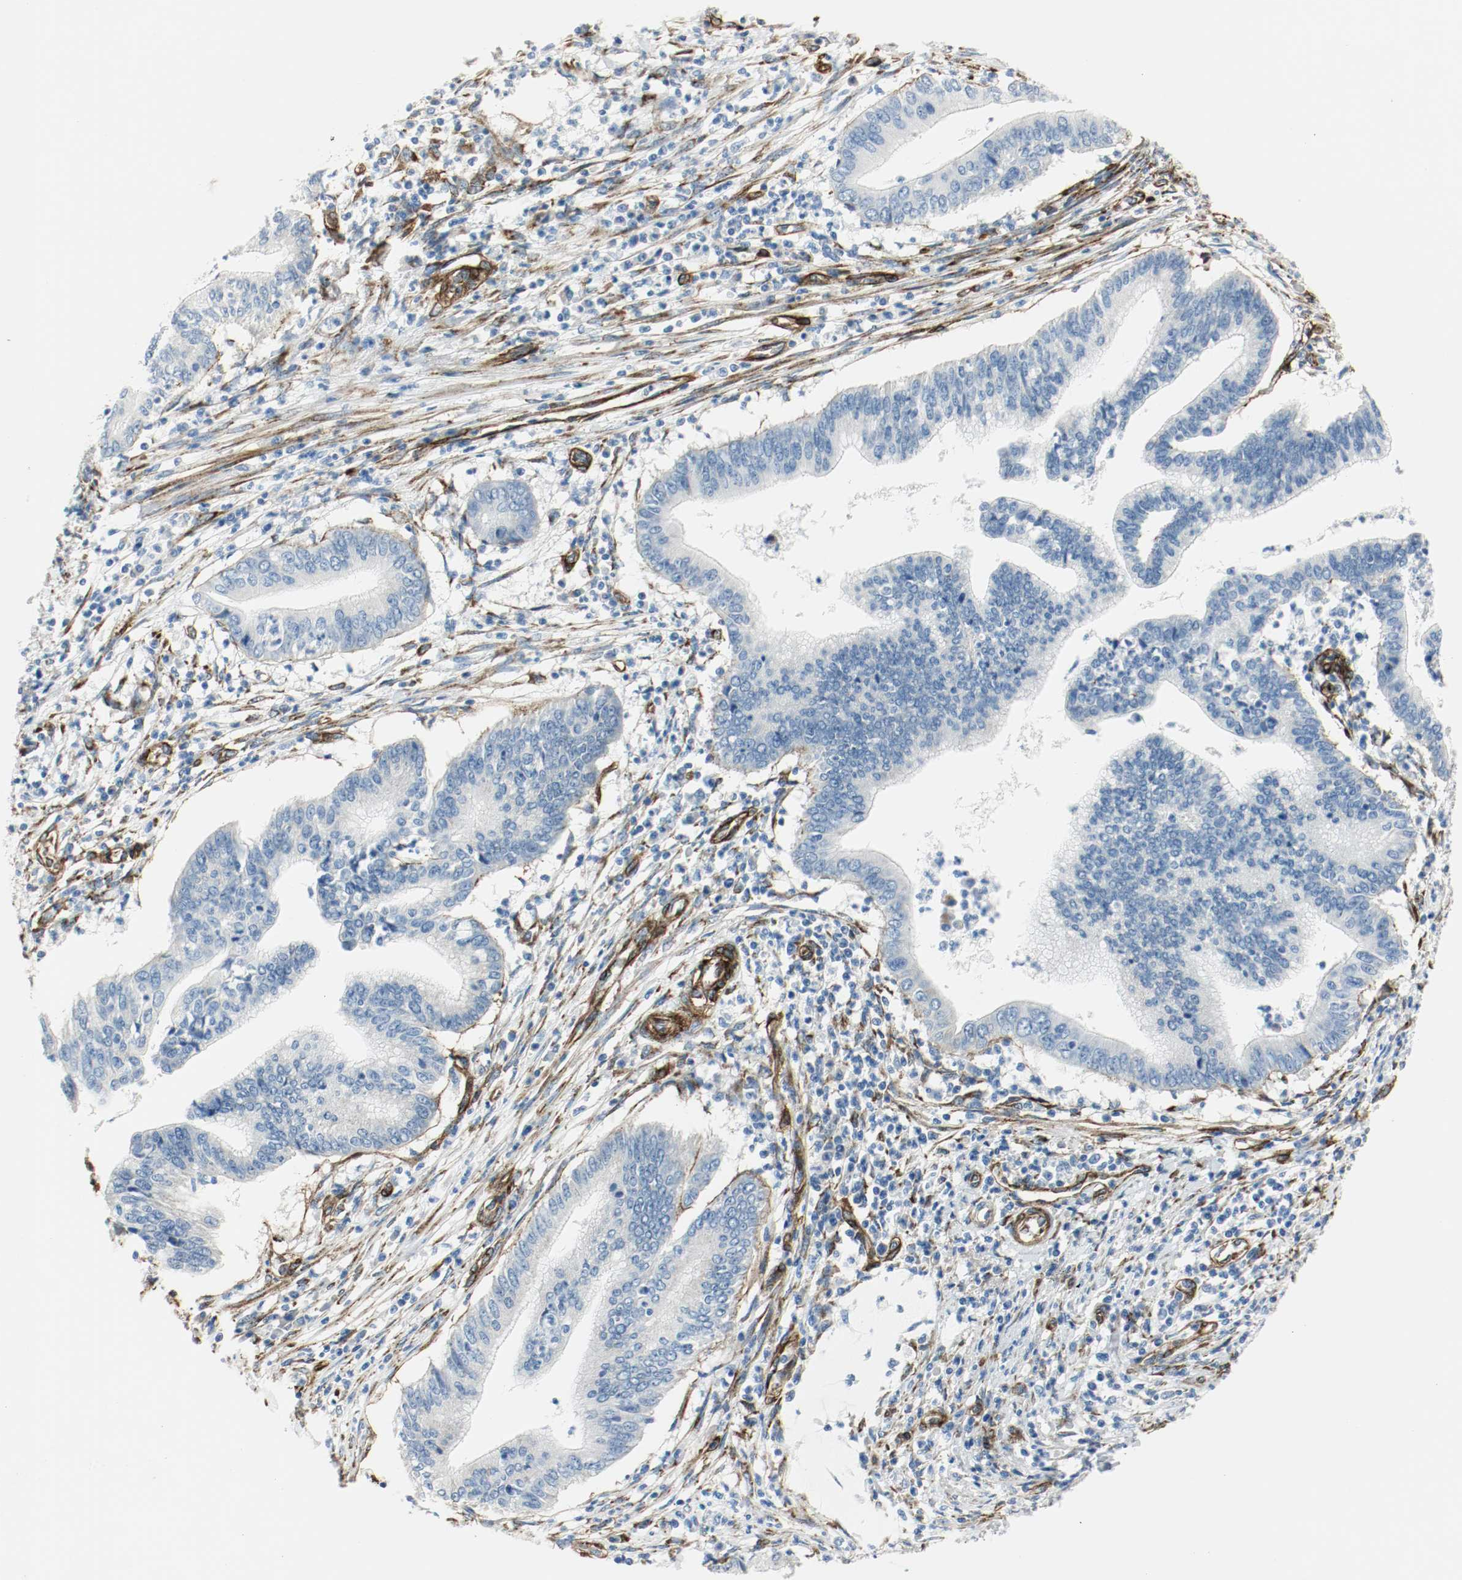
{"staining": {"intensity": "negative", "quantity": "none", "location": "none"}, "tissue": "cervical cancer", "cell_type": "Tumor cells", "image_type": "cancer", "snomed": [{"axis": "morphology", "description": "Adenocarcinoma, NOS"}, {"axis": "topography", "description": "Cervix"}], "caption": "Tumor cells show no significant protein staining in adenocarcinoma (cervical). (Brightfield microscopy of DAB (3,3'-diaminobenzidine) IHC at high magnification).", "gene": "LAMB1", "patient": {"sex": "female", "age": 36}}